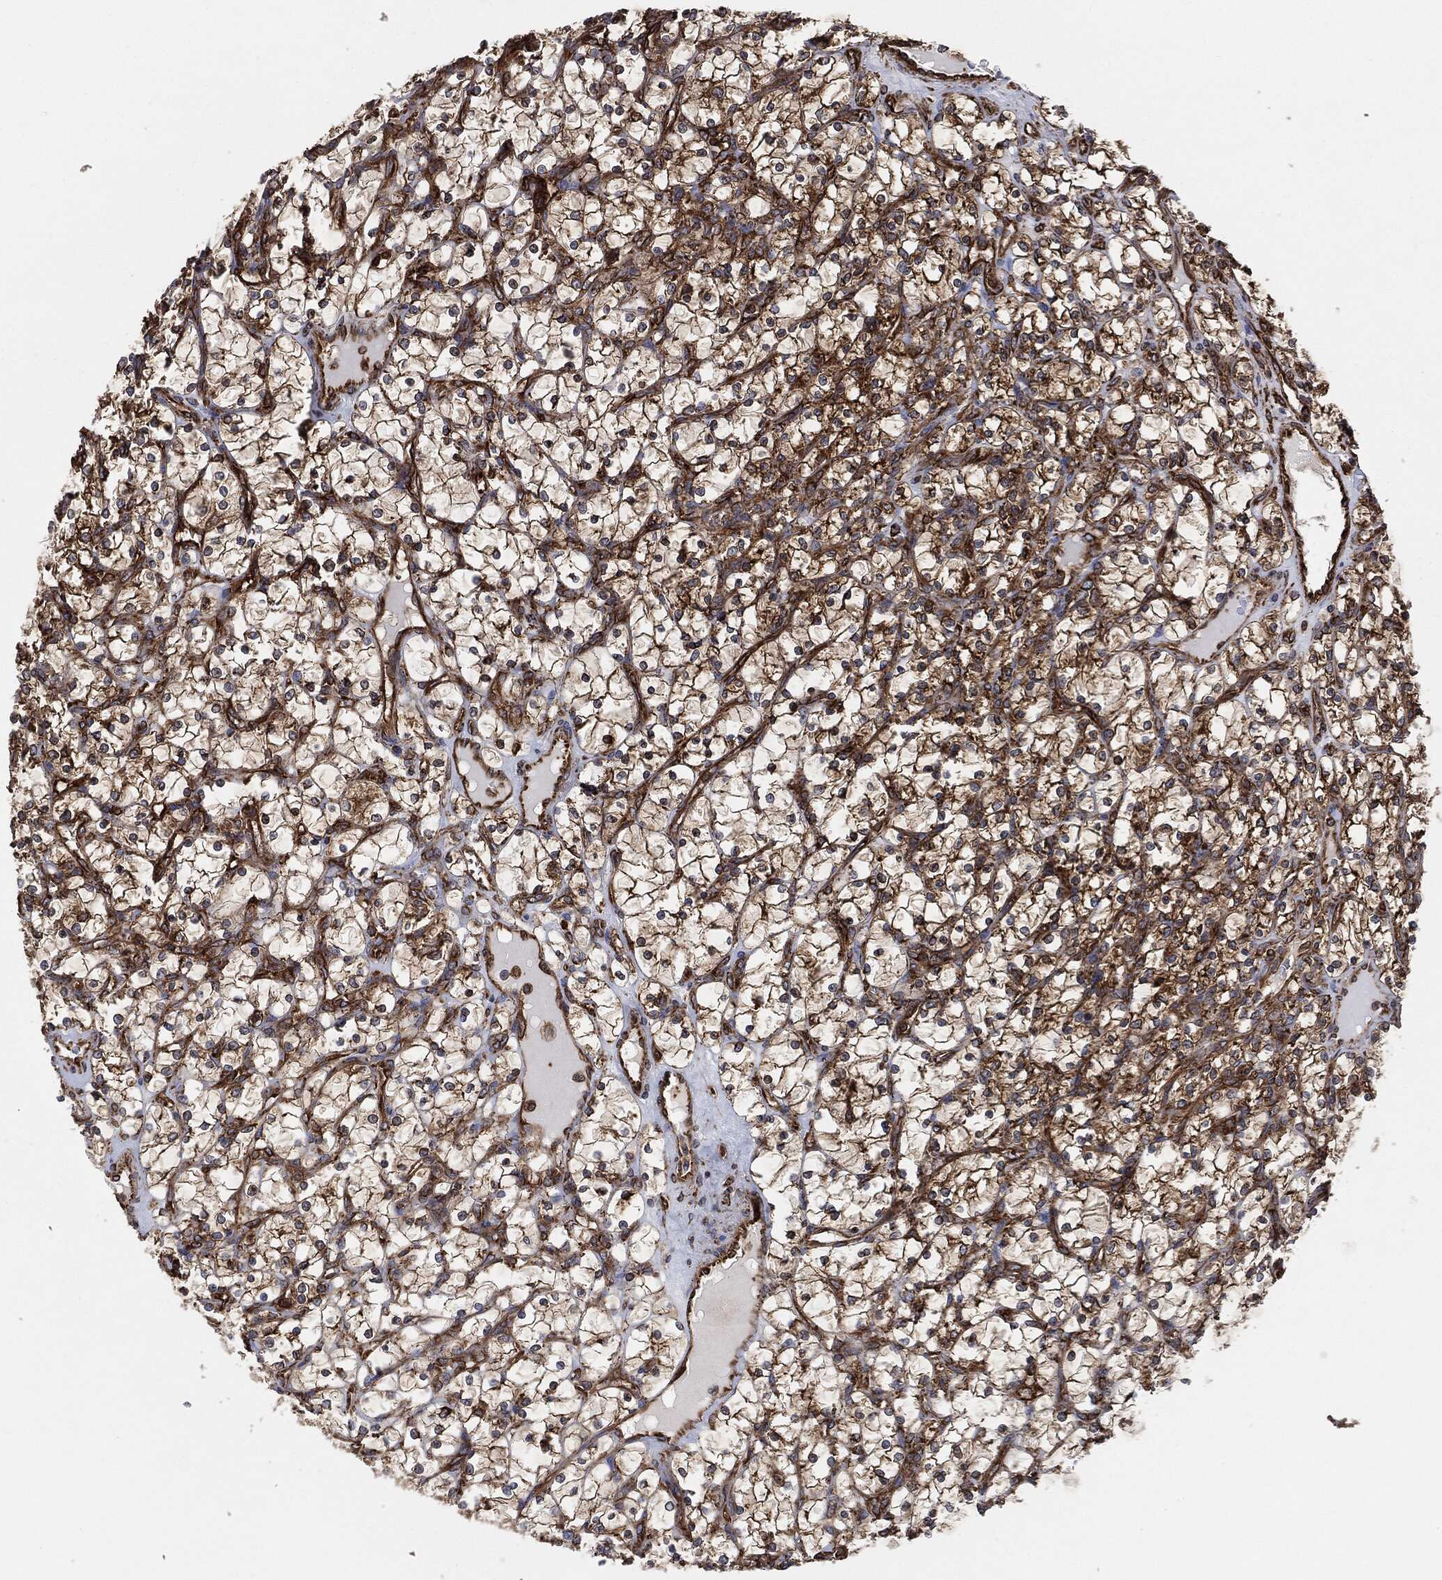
{"staining": {"intensity": "strong", "quantity": ">75%", "location": "cytoplasmic/membranous"}, "tissue": "renal cancer", "cell_type": "Tumor cells", "image_type": "cancer", "snomed": [{"axis": "morphology", "description": "Adenocarcinoma, NOS"}, {"axis": "topography", "description": "Kidney"}], "caption": "Tumor cells demonstrate strong cytoplasmic/membranous expression in approximately >75% of cells in renal cancer. The staining is performed using DAB brown chromogen to label protein expression. The nuclei are counter-stained blue using hematoxylin.", "gene": "AMFR", "patient": {"sex": "female", "age": 69}}